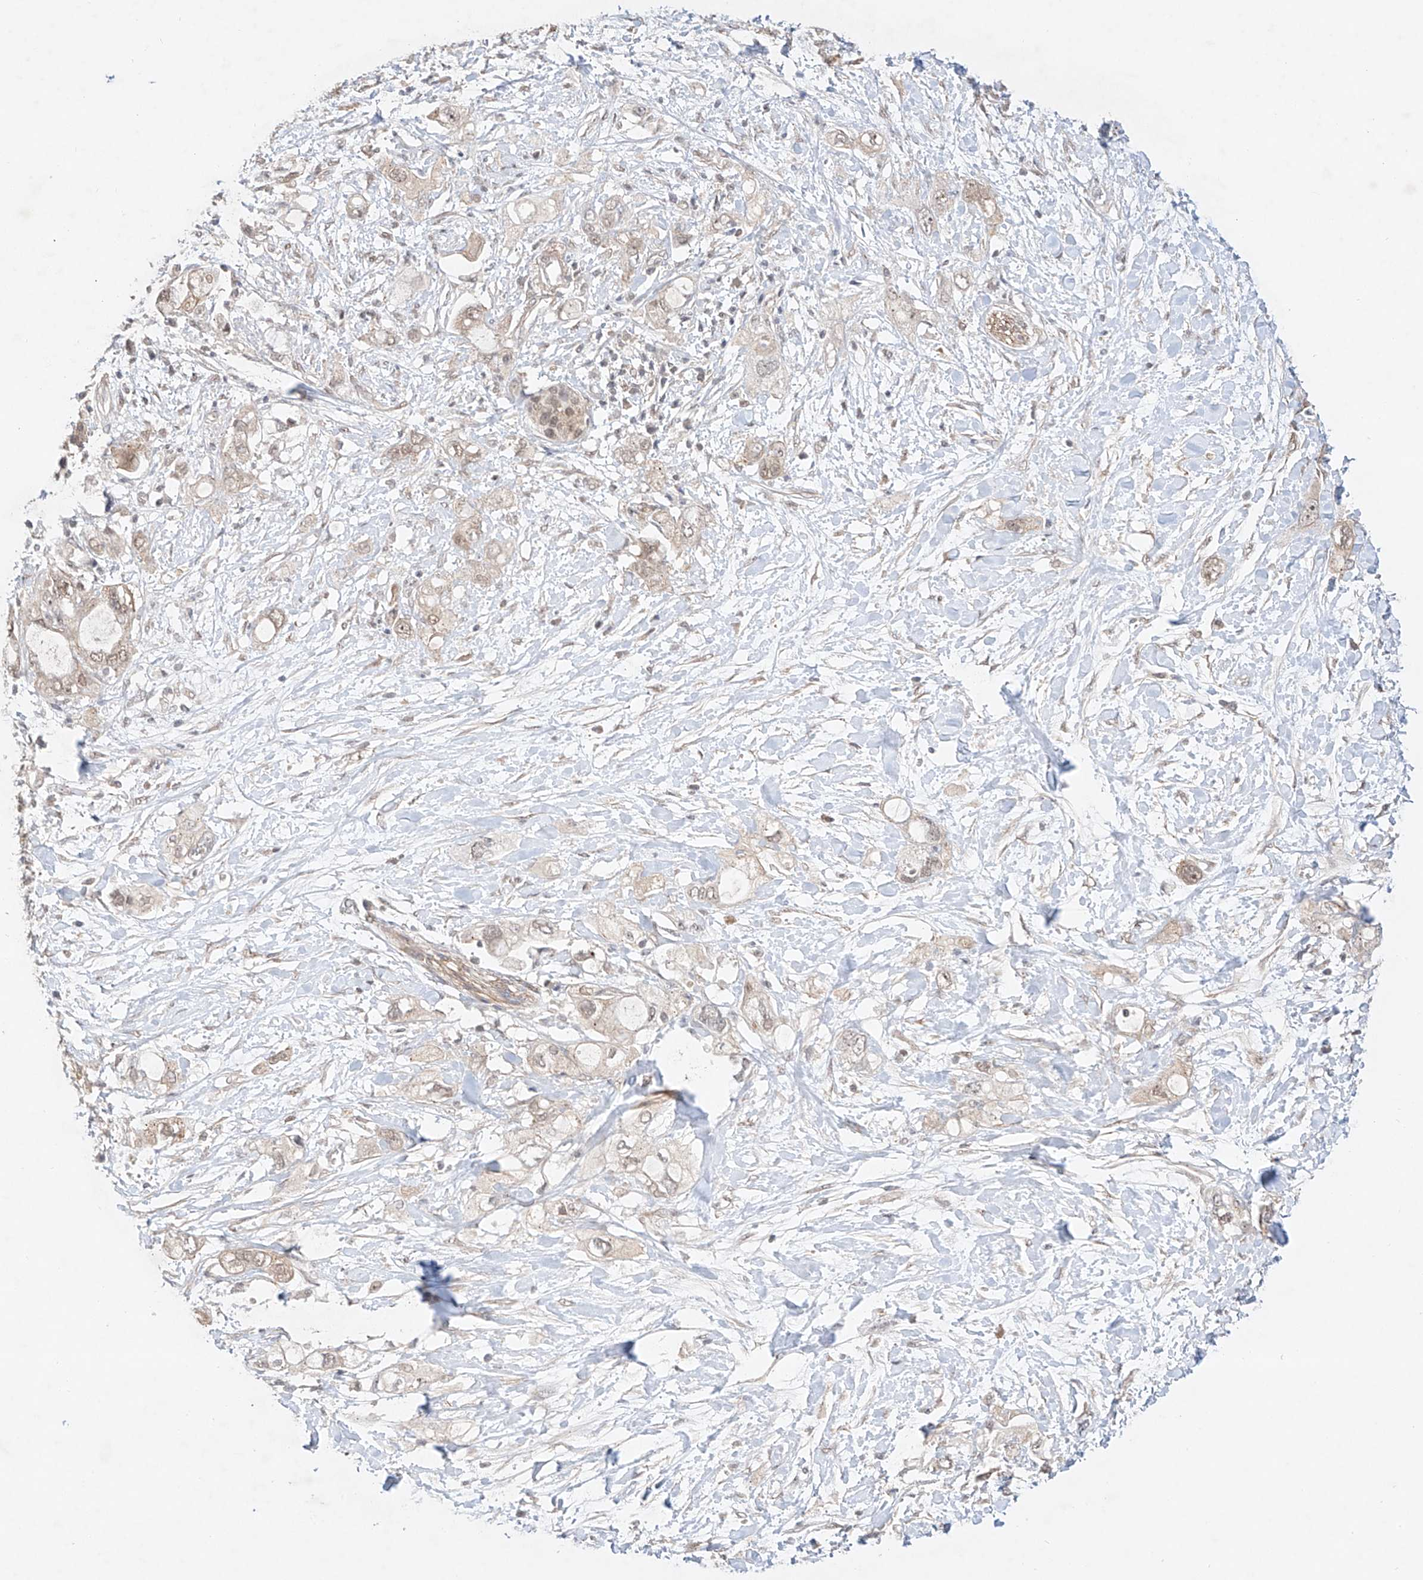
{"staining": {"intensity": "weak", "quantity": "<25%", "location": "cytoplasmic/membranous"}, "tissue": "pancreatic cancer", "cell_type": "Tumor cells", "image_type": "cancer", "snomed": [{"axis": "morphology", "description": "Adenocarcinoma, NOS"}, {"axis": "topography", "description": "Pancreas"}], "caption": "IHC micrograph of neoplastic tissue: pancreatic cancer (adenocarcinoma) stained with DAB (3,3'-diaminobenzidine) exhibits no significant protein staining in tumor cells.", "gene": "TSR2", "patient": {"sex": "female", "age": 56}}